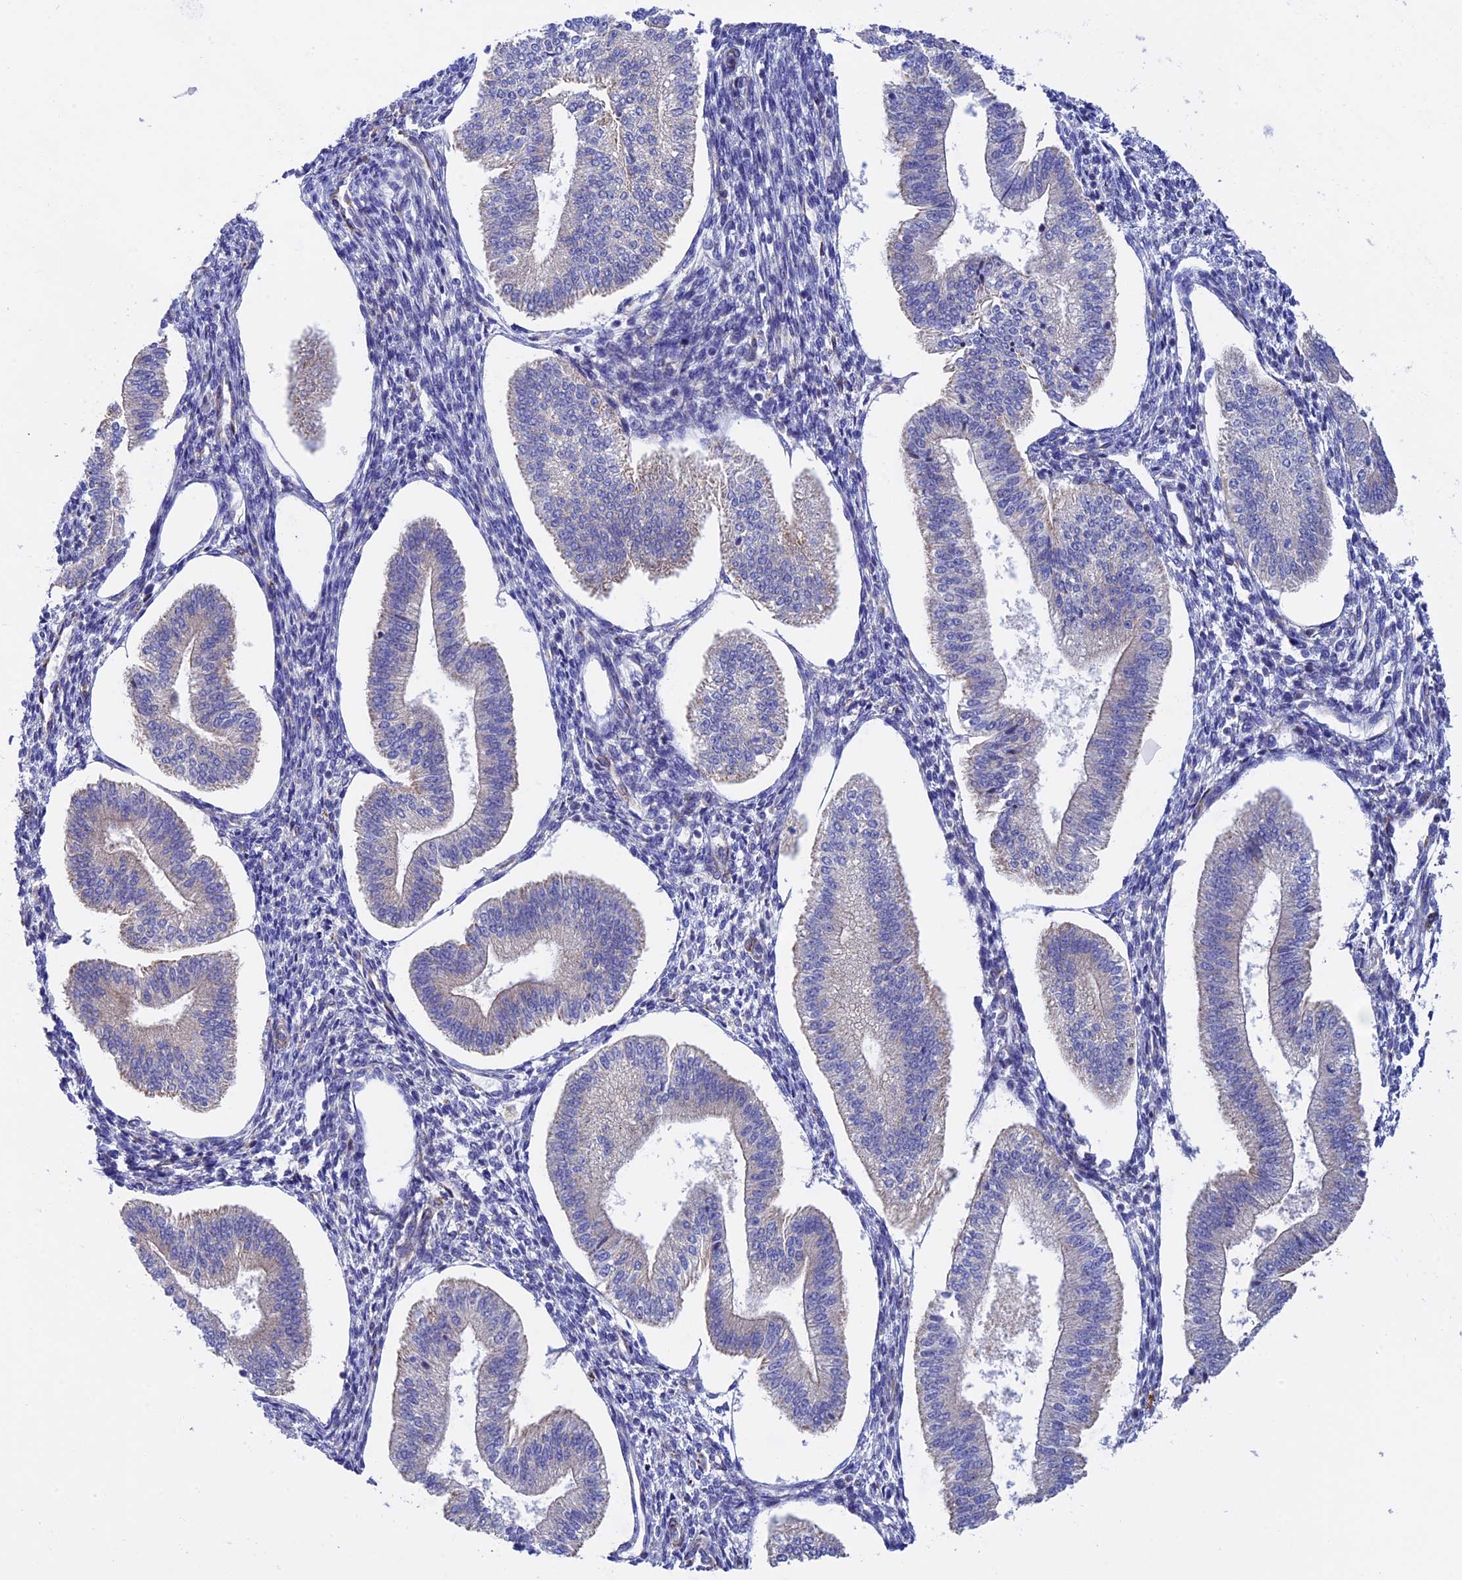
{"staining": {"intensity": "negative", "quantity": "none", "location": "none"}, "tissue": "endometrium", "cell_type": "Cells in endometrial stroma", "image_type": "normal", "snomed": [{"axis": "morphology", "description": "Normal tissue, NOS"}, {"axis": "topography", "description": "Endometrium"}], "caption": "Protein analysis of normal endometrium demonstrates no significant positivity in cells in endometrial stroma. (DAB IHC, high magnification).", "gene": "ETFDH", "patient": {"sex": "female", "age": 34}}